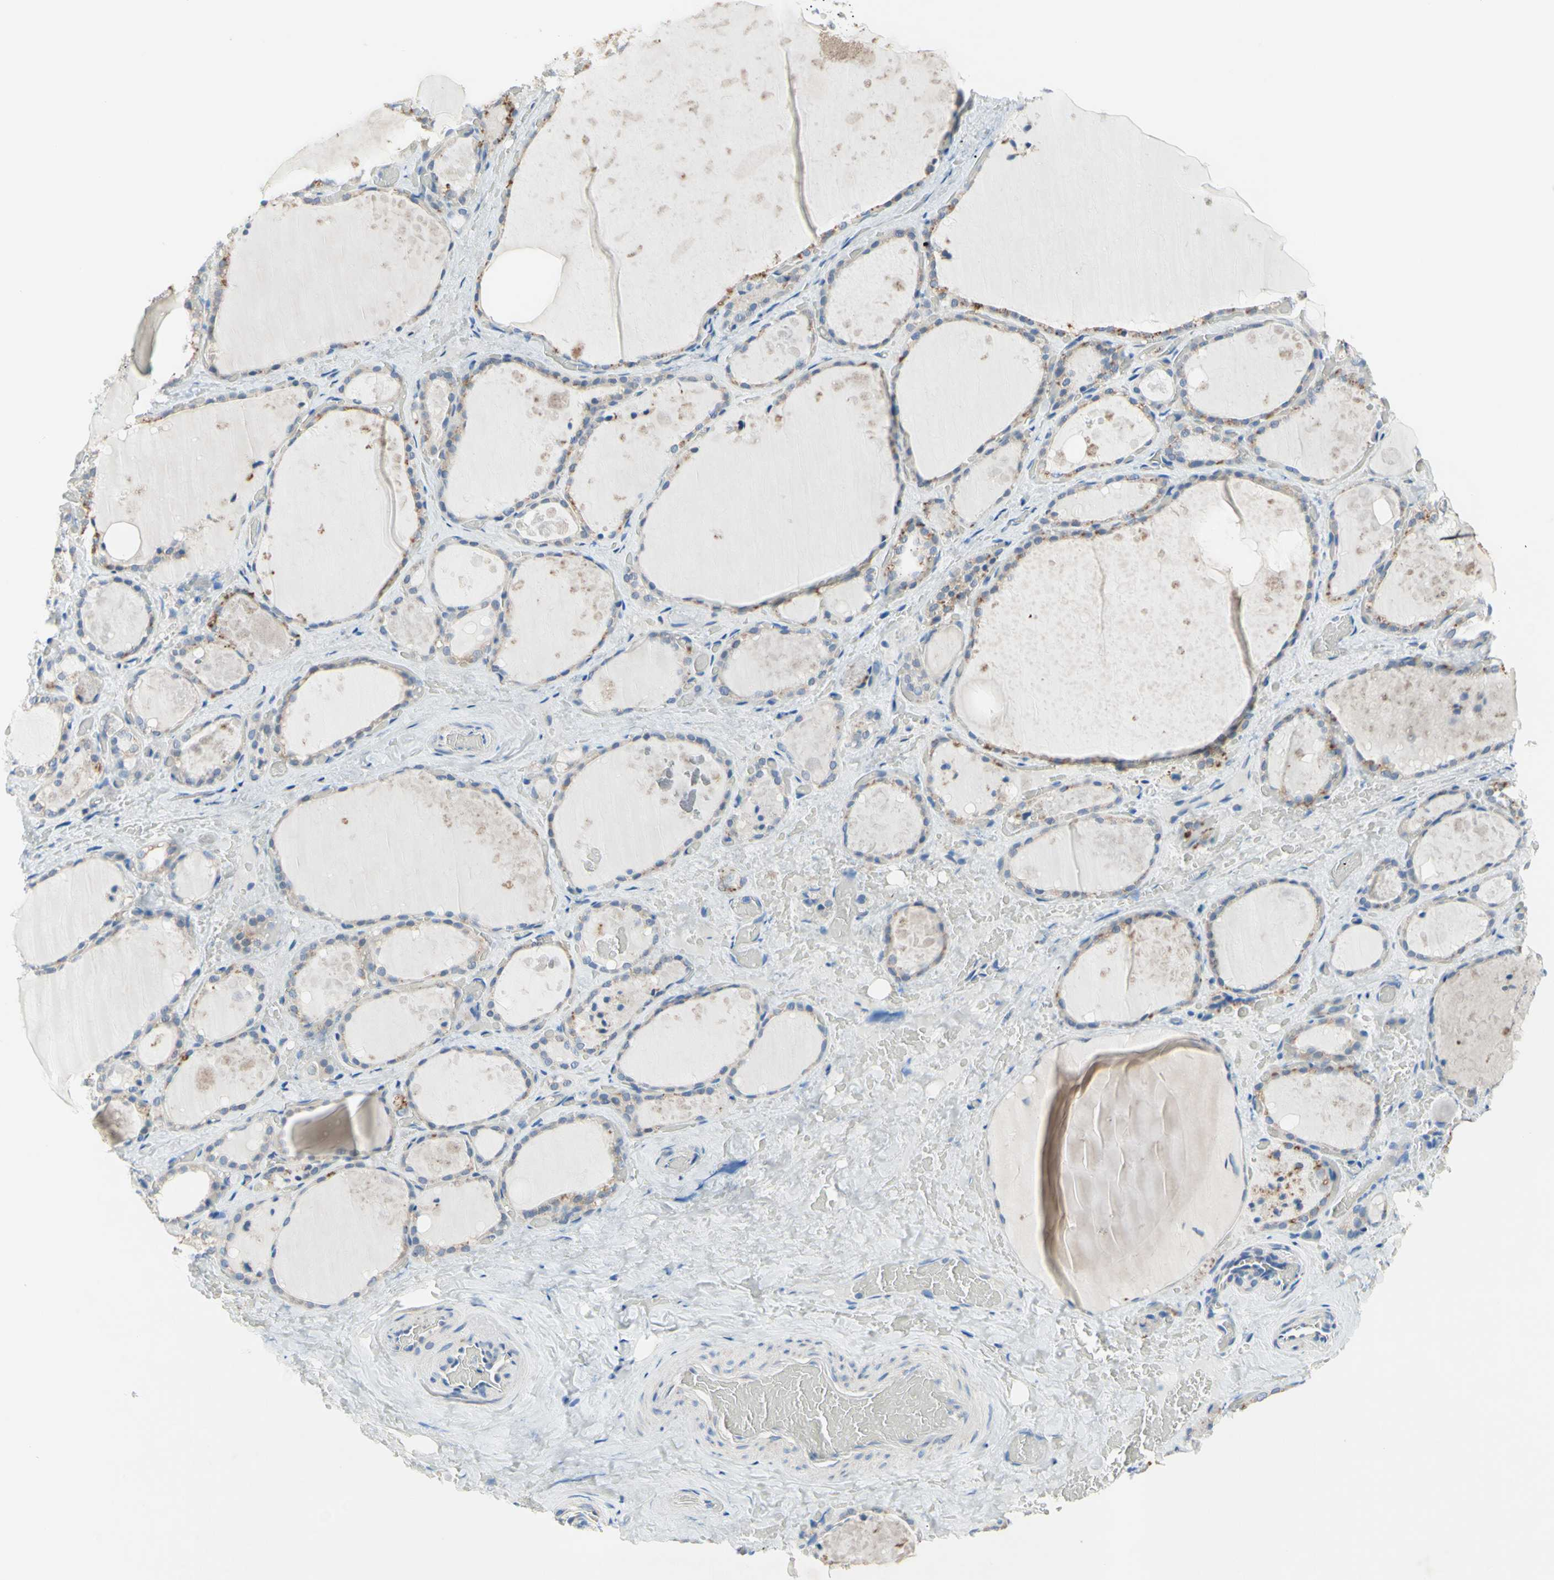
{"staining": {"intensity": "weak", "quantity": ">75%", "location": "cytoplasmic/membranous"}, "tissue": "thyroid gland", "cell_type": "Glandular cells", "image_type": "normal", "snomed": [{"axis": "morphology", "description": "Normal tissue, NOS"}, {"axis": "topography", "description": "Thyroid gland"}], "caption": "Thyroid gland was stained to show a protein in brown. There is low levels of weak cytoplasmic/membranous expression in approximately >75% of glandular cells. (Brightfield microscopy of DAB IHC at high magnification).", "gene": "MFF", "patient": {"sex": "male", "age": 61}}